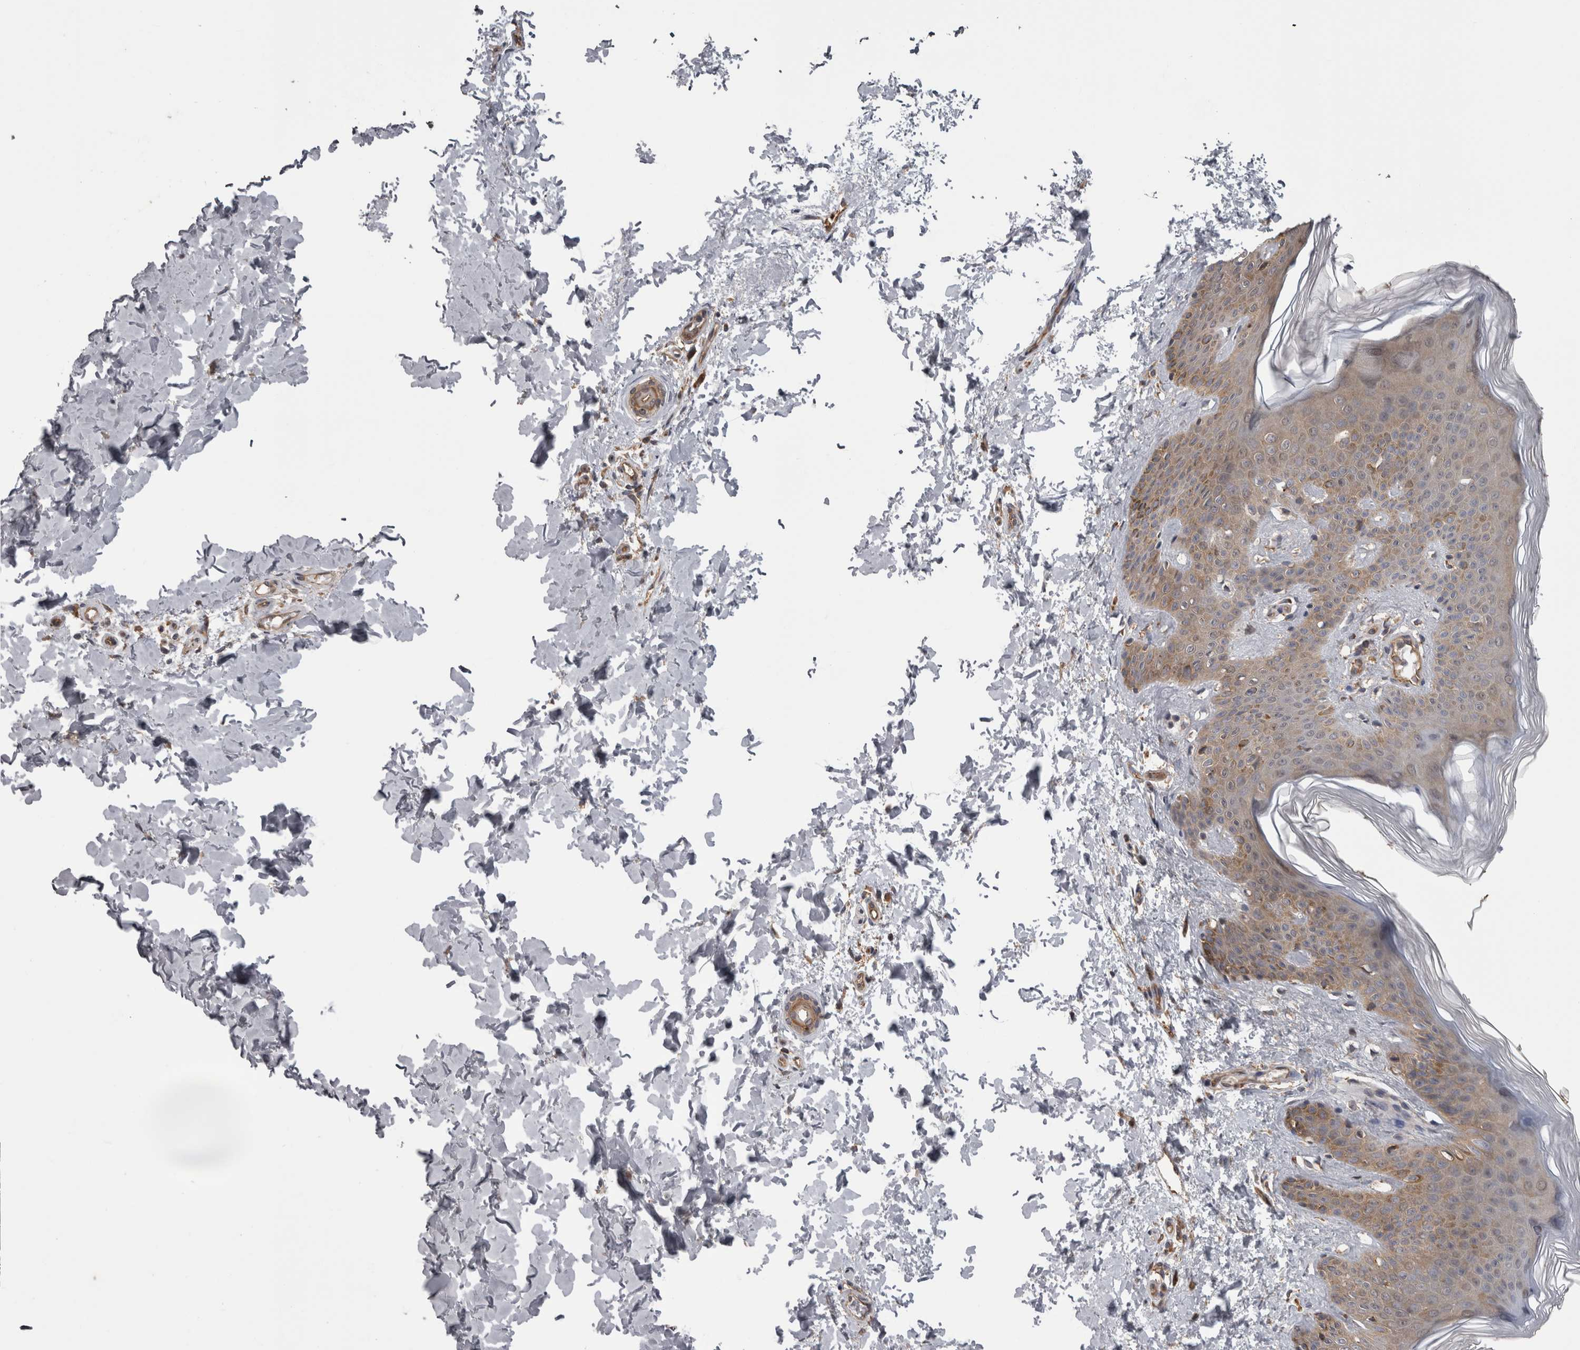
{"staining": {"intensity": "moderate", "quantity": ">75%", "location": "cytoplasmic/membranous"}, "tissue": "skin", "cell_type": "Fibroblasts", "image_type": "normal", "snomed": [{"axis": "morphology", "description": "Normal tissue, NOS"}, {"axis": "morphology", "description": "Neoplasm, benign, NOS"}, {"axis": "topography", "description": "Skin"}, {"axis": "topography", "description": "Soft tissue"}], "caption": "This image displays immunohistochemistry (IHC) staining of normal human skin, with medium moderate cytoplasmic/membranous positivity in about >75% of fibroblasts.", "gene": "SMCR8", "patient": {"sex": "male", "age": 26}}